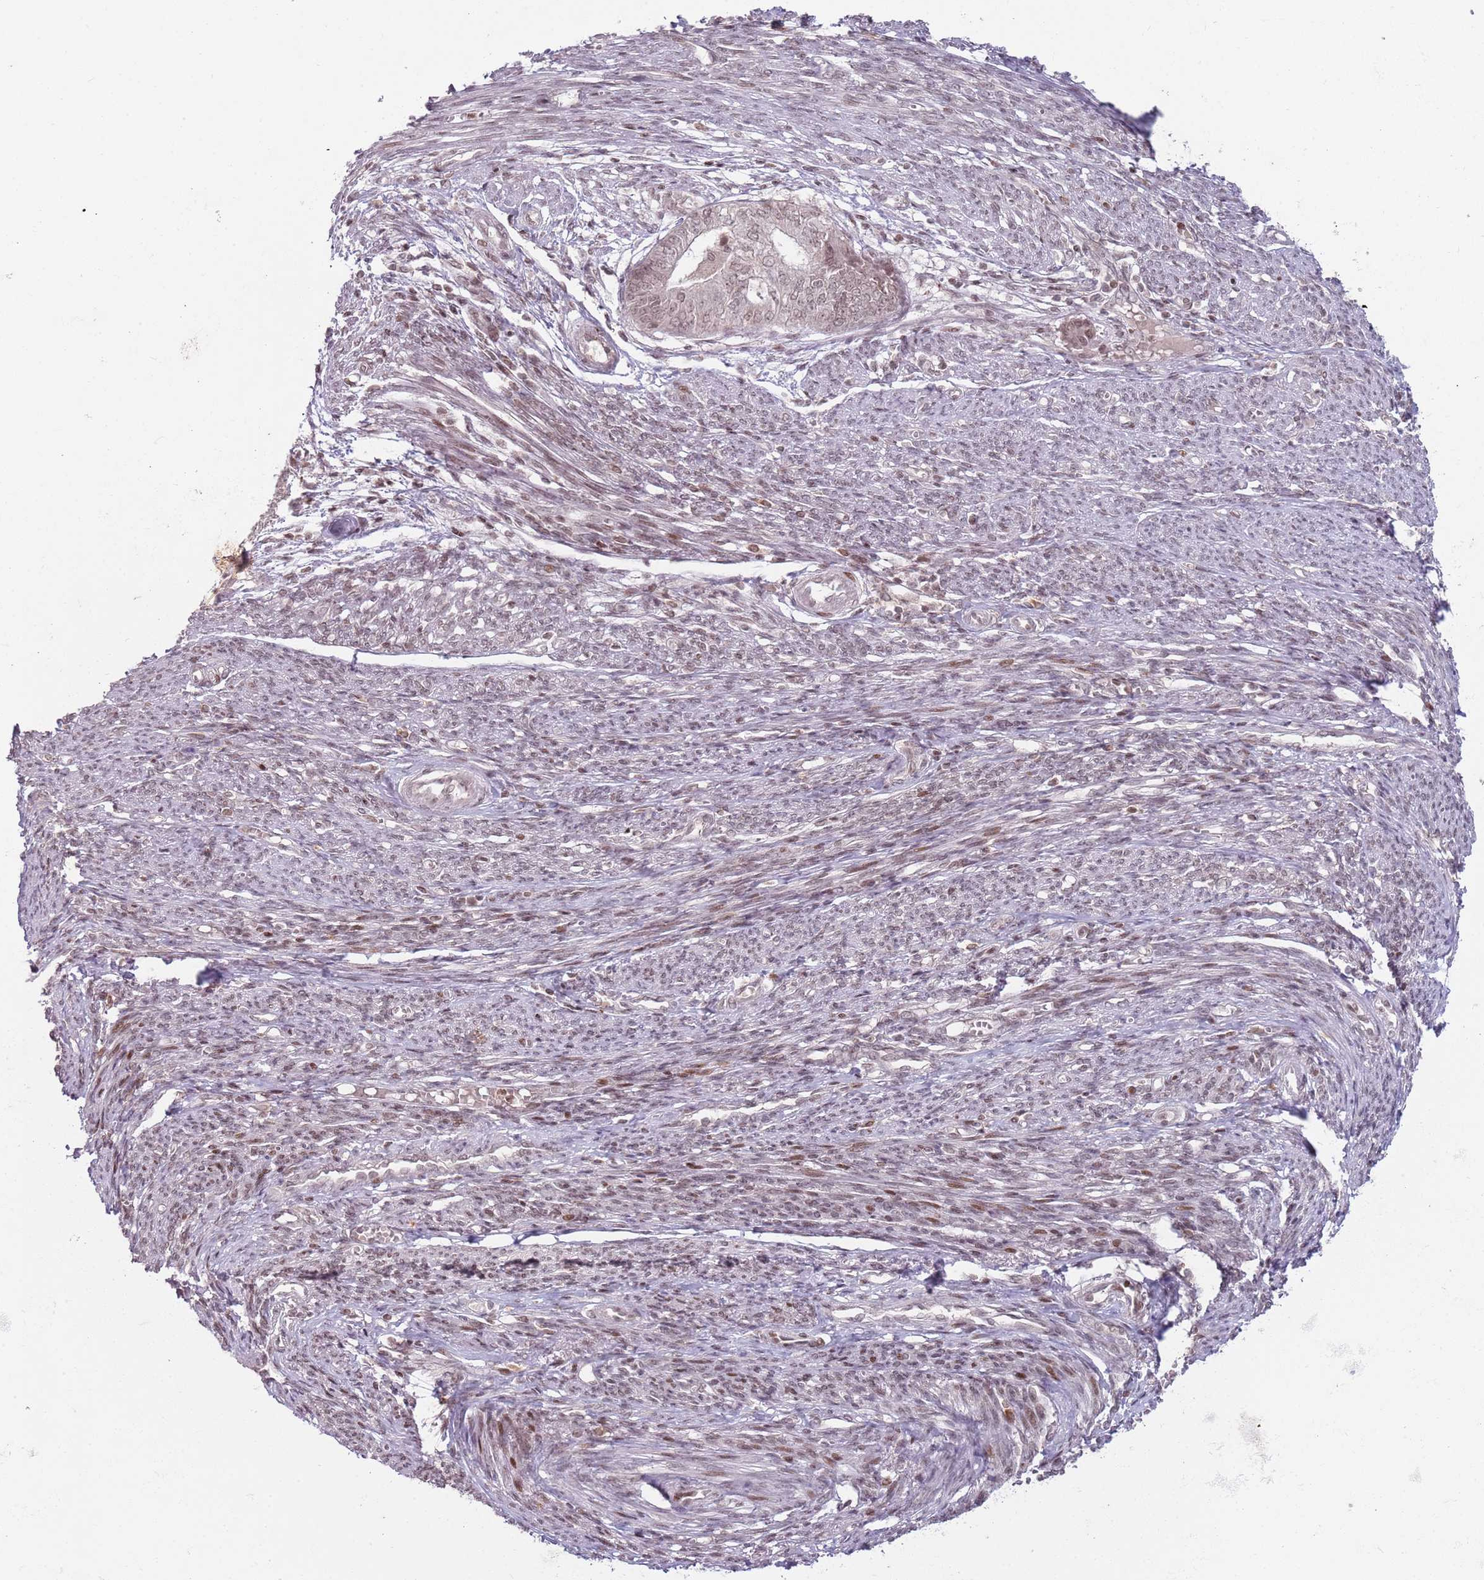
{"staining": {"intensity": "weak", "quantity": "25%-75%", "location": "nuclear"}, "tissue": "endometrial cancer", "cell_type": "Tumor cells", "image_type": "cancer", "snomed": [{"axis": "morphology", "description": "Adenocarcinoma, NOS"}, {"axis": "topography", "description": "Endometrium"}], "caption": "Brown immunohistochemical staining in human endometrial cancer demonstrates weak nuclear positivity in approximately 25%-75% of tumor cells.", "gene": "SH3RF3", "patient": {"sex": "female", "age": 62}}